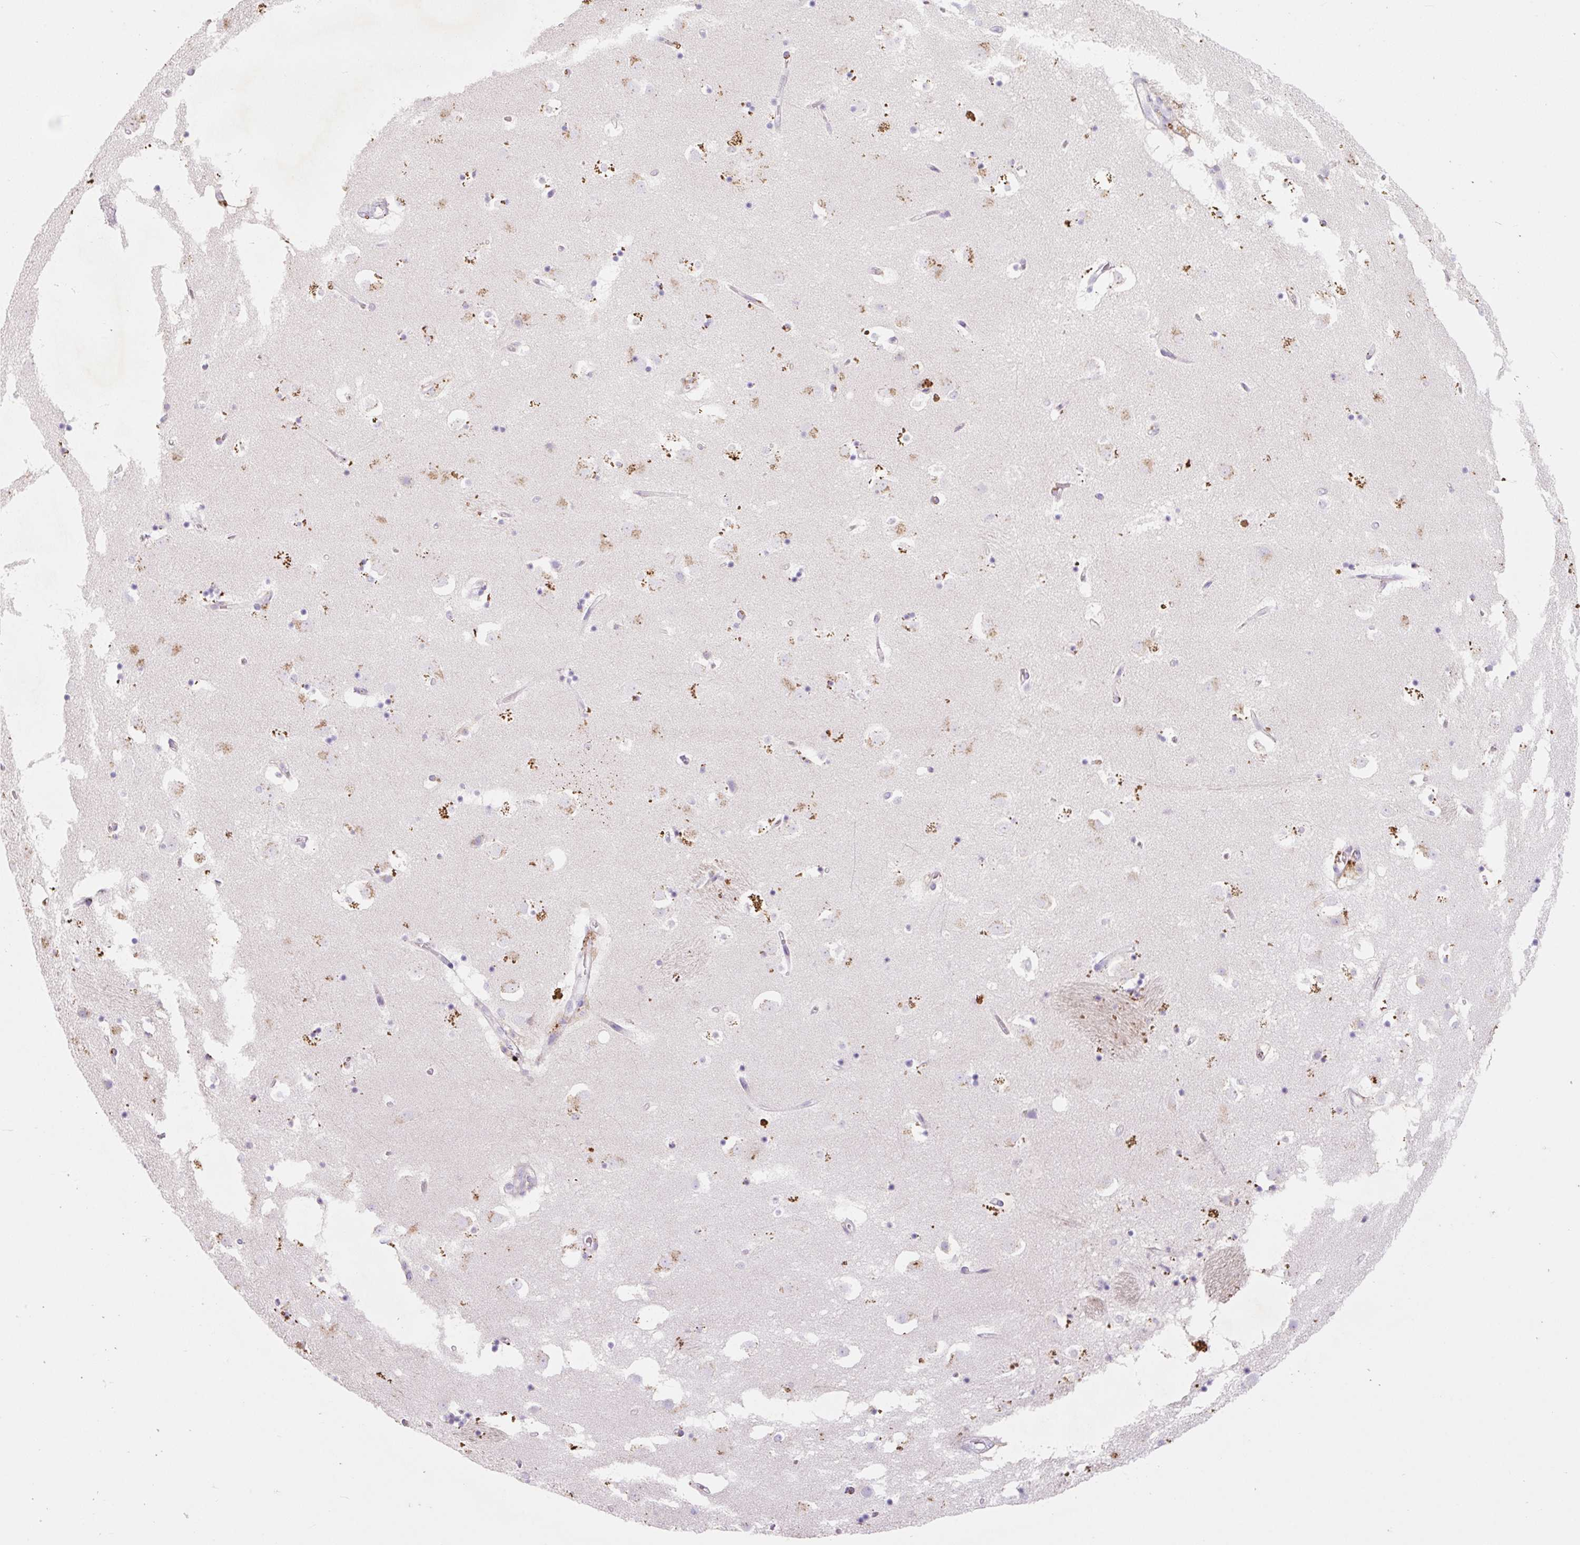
{"staining": {"intensity": "negative", "quantity": "none", "location": "none"}, "tissue": "caudate", "cell_type": "Glial cells", "image_type": "normal", "snomed": [{"axis": "morphology", "description": "Normal tissue, NOS"}, {"axis": "topography", "description": "Lateral ventricle wall"}], "caption": "Micrograph shows no significant protein staining in glial cells of normal caudate.", "gene": "HEXA", "patient": {"sex": "male", "age": 58}}